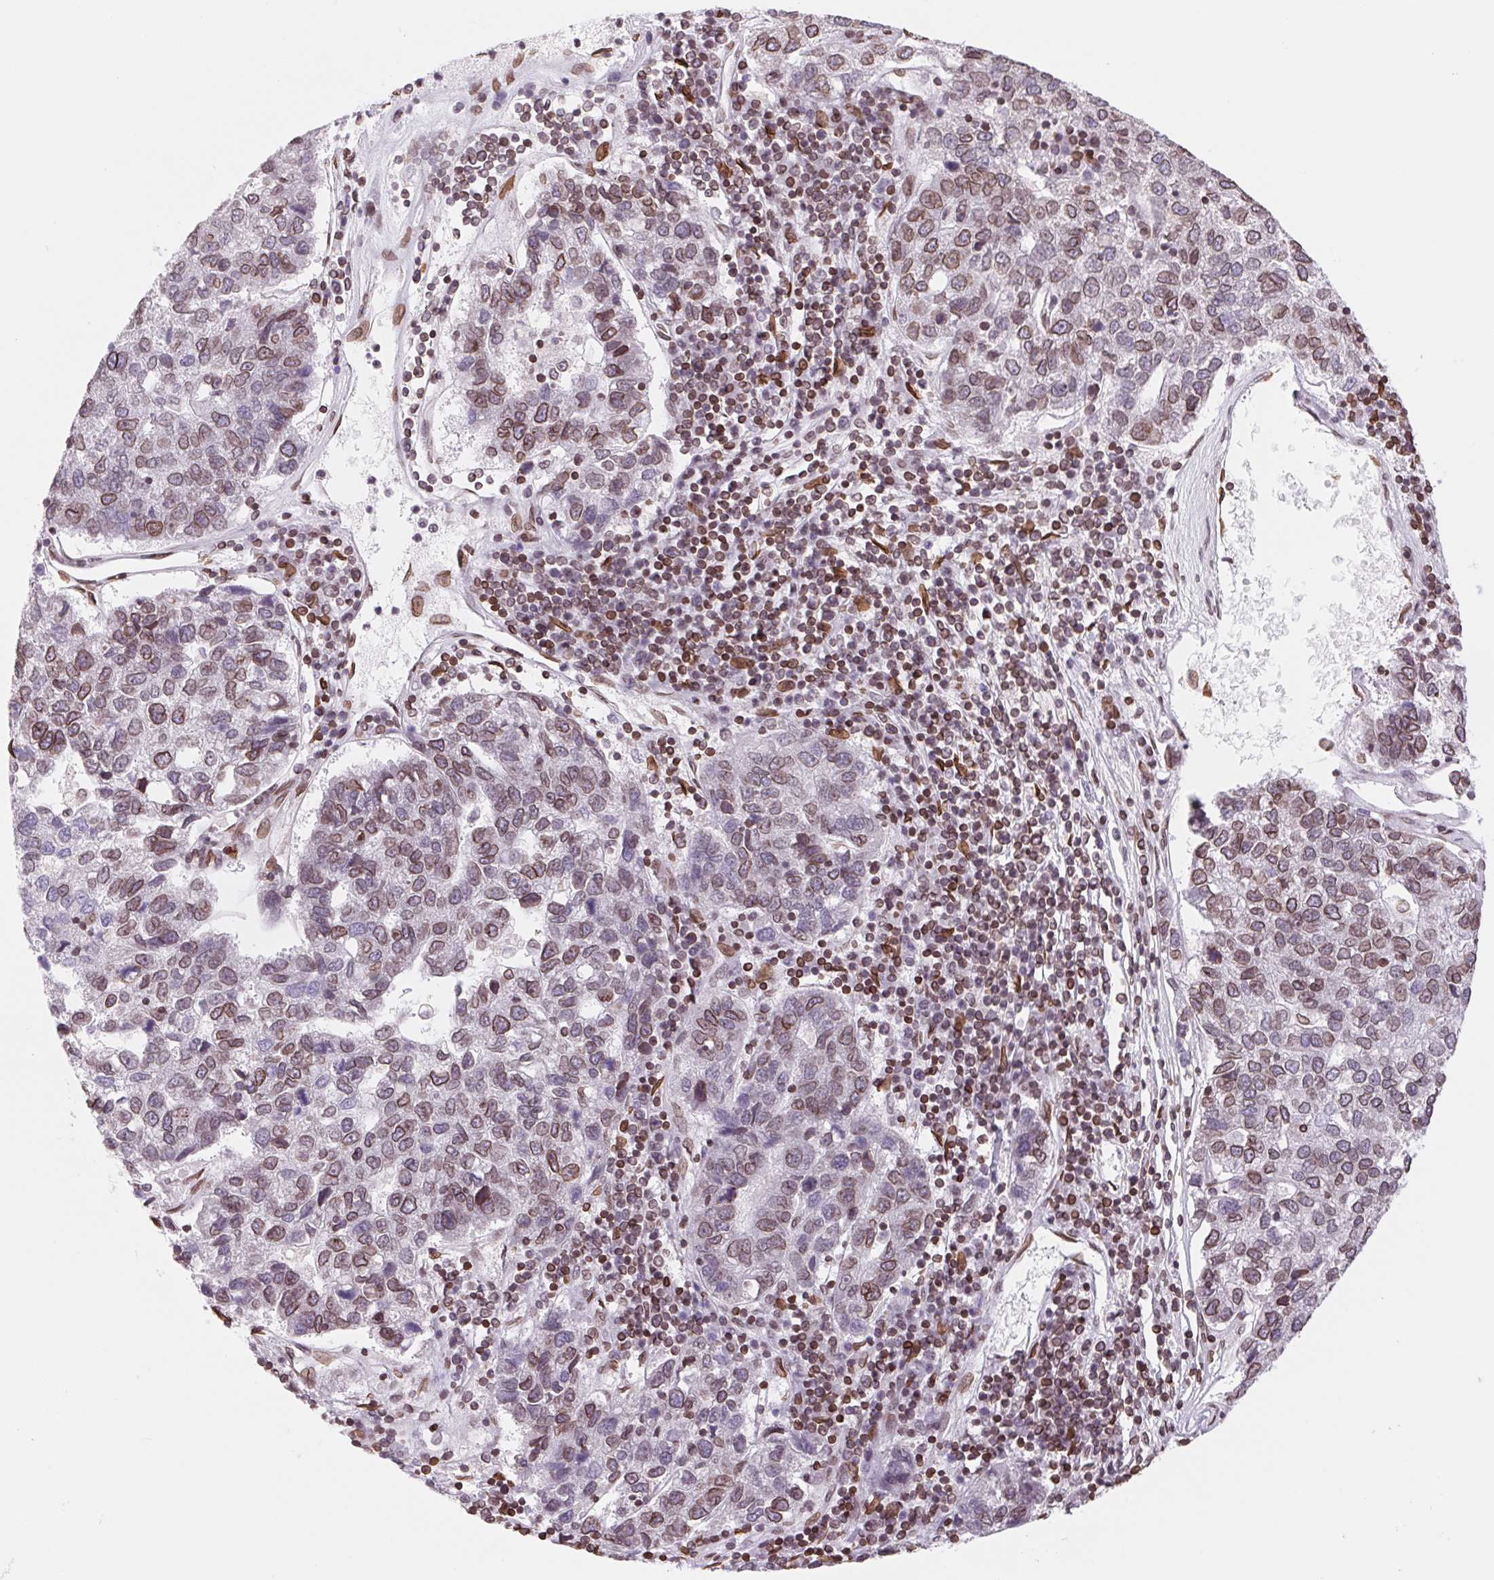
{"staining": {"intensity": "moderate", "quantity": ">75%", "location": "cytoplasmic/membranous,nuclear"}, "tissue": "pancreatic cancer", "cell_type": "Tumor cells", "image_type": "cancer", "snomed": [{"axis": "morphology", "description": "Adenocarcinoma, NOS"}, {"axis": "topography", "description": "Pancreas"}], "caption": "A histopathology image of pancreatic cancer stained for a protein demonstrates moderate cytoplasmic/membranous and nuclear brown staining in tumor cells. The staining is performed using DAB brown chromogen to label protein expression. The nuclei are counter-stained blue using hematoxylin.", "gene": "LMNB2", "patient": {"sex": "female", "age": 61}}